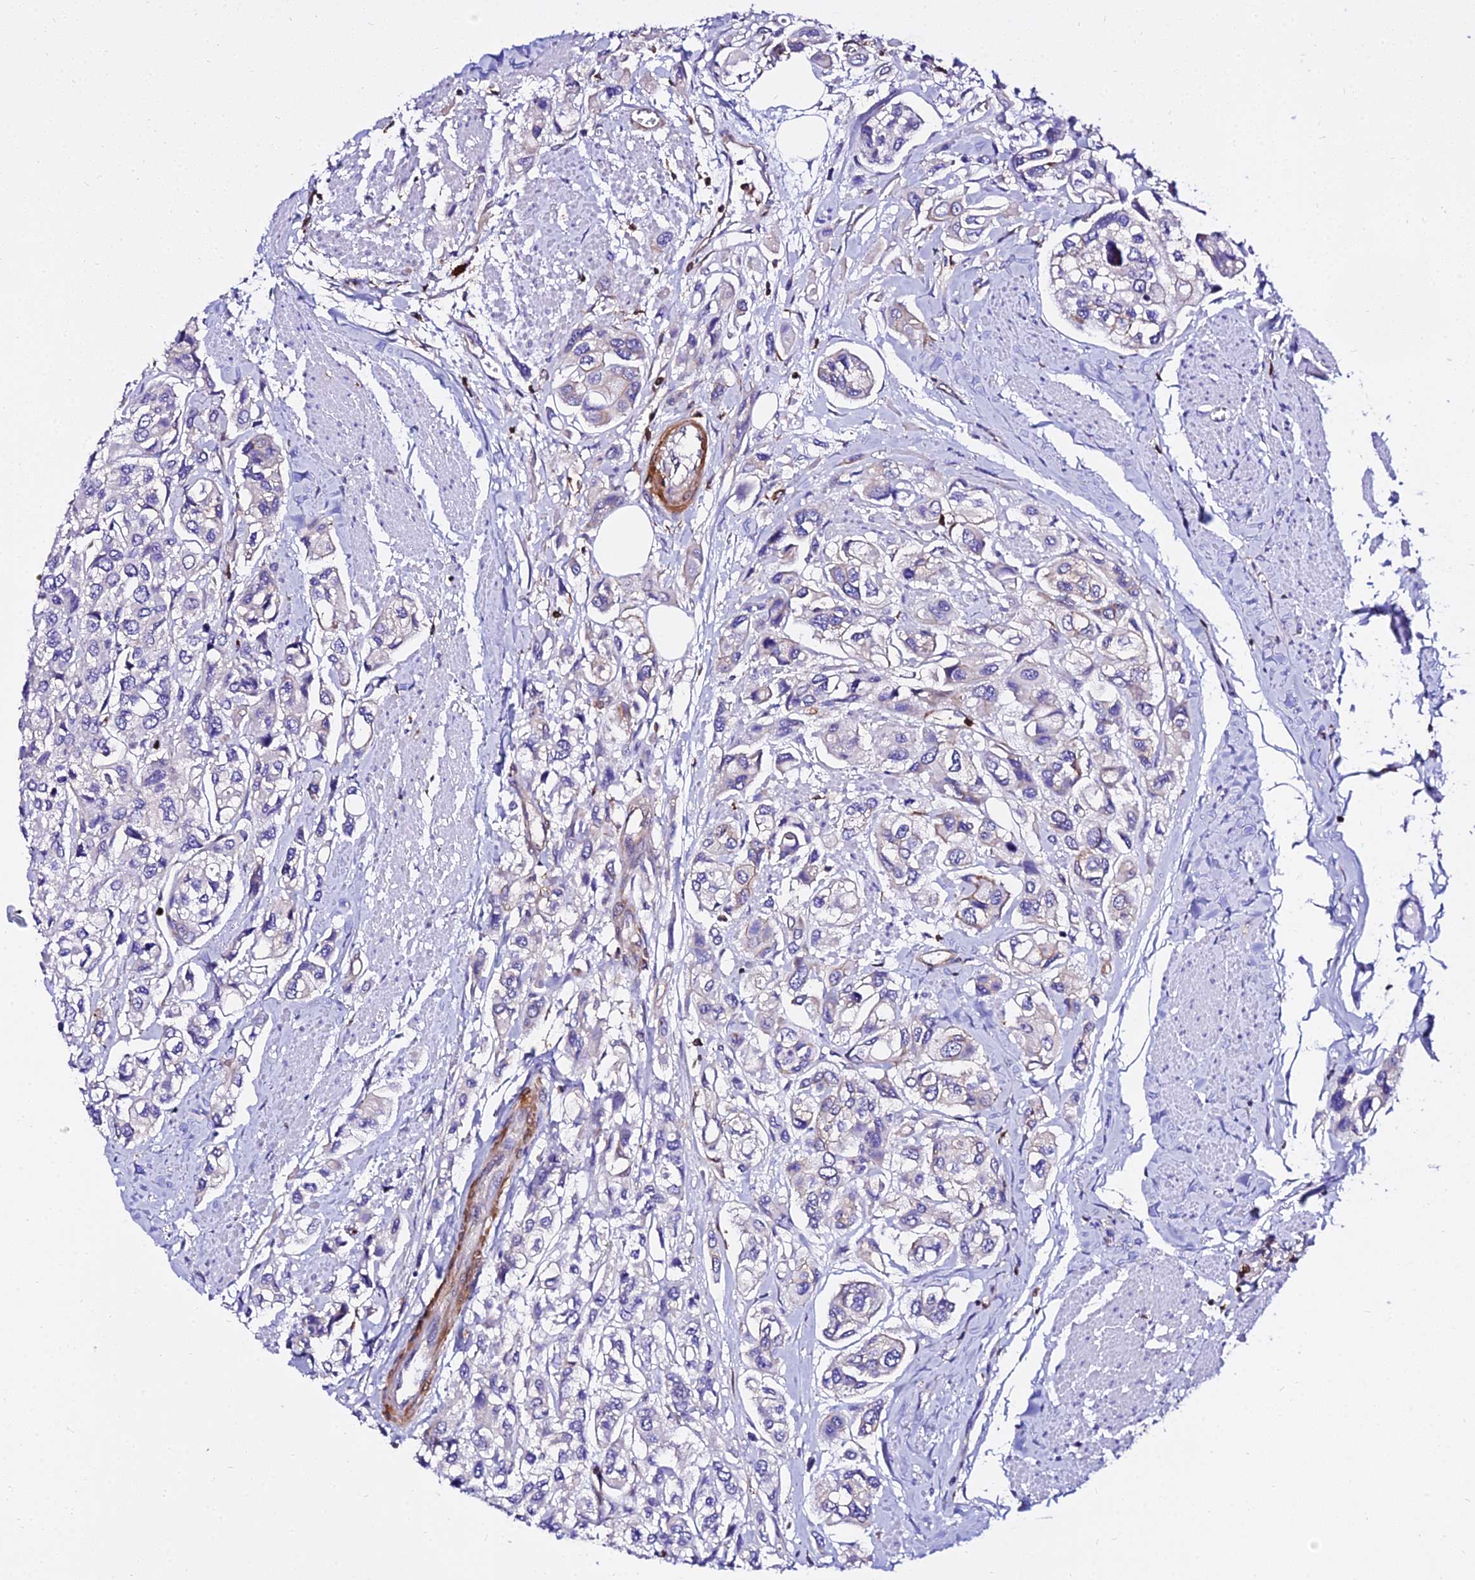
{"staining": {"intensity": "negative", "quantity": "none", "location": "none"}, "tissue": "urothelial cancer", "cell_type": "Tumor cells", "image_type": "cancer", "snomed": [{"axis": "morphology", "description": "Urothelial carcinoma, High grade"}, {"axis": "topography", "description": "Urinary bladder"}], "caption": "The IHC photomicrograph has no significant staining in tumor cells of high-grade urothelial carcinoma tissue.", "gene": "CSRP1", "patient": {"sex": "male", "age": 67}}